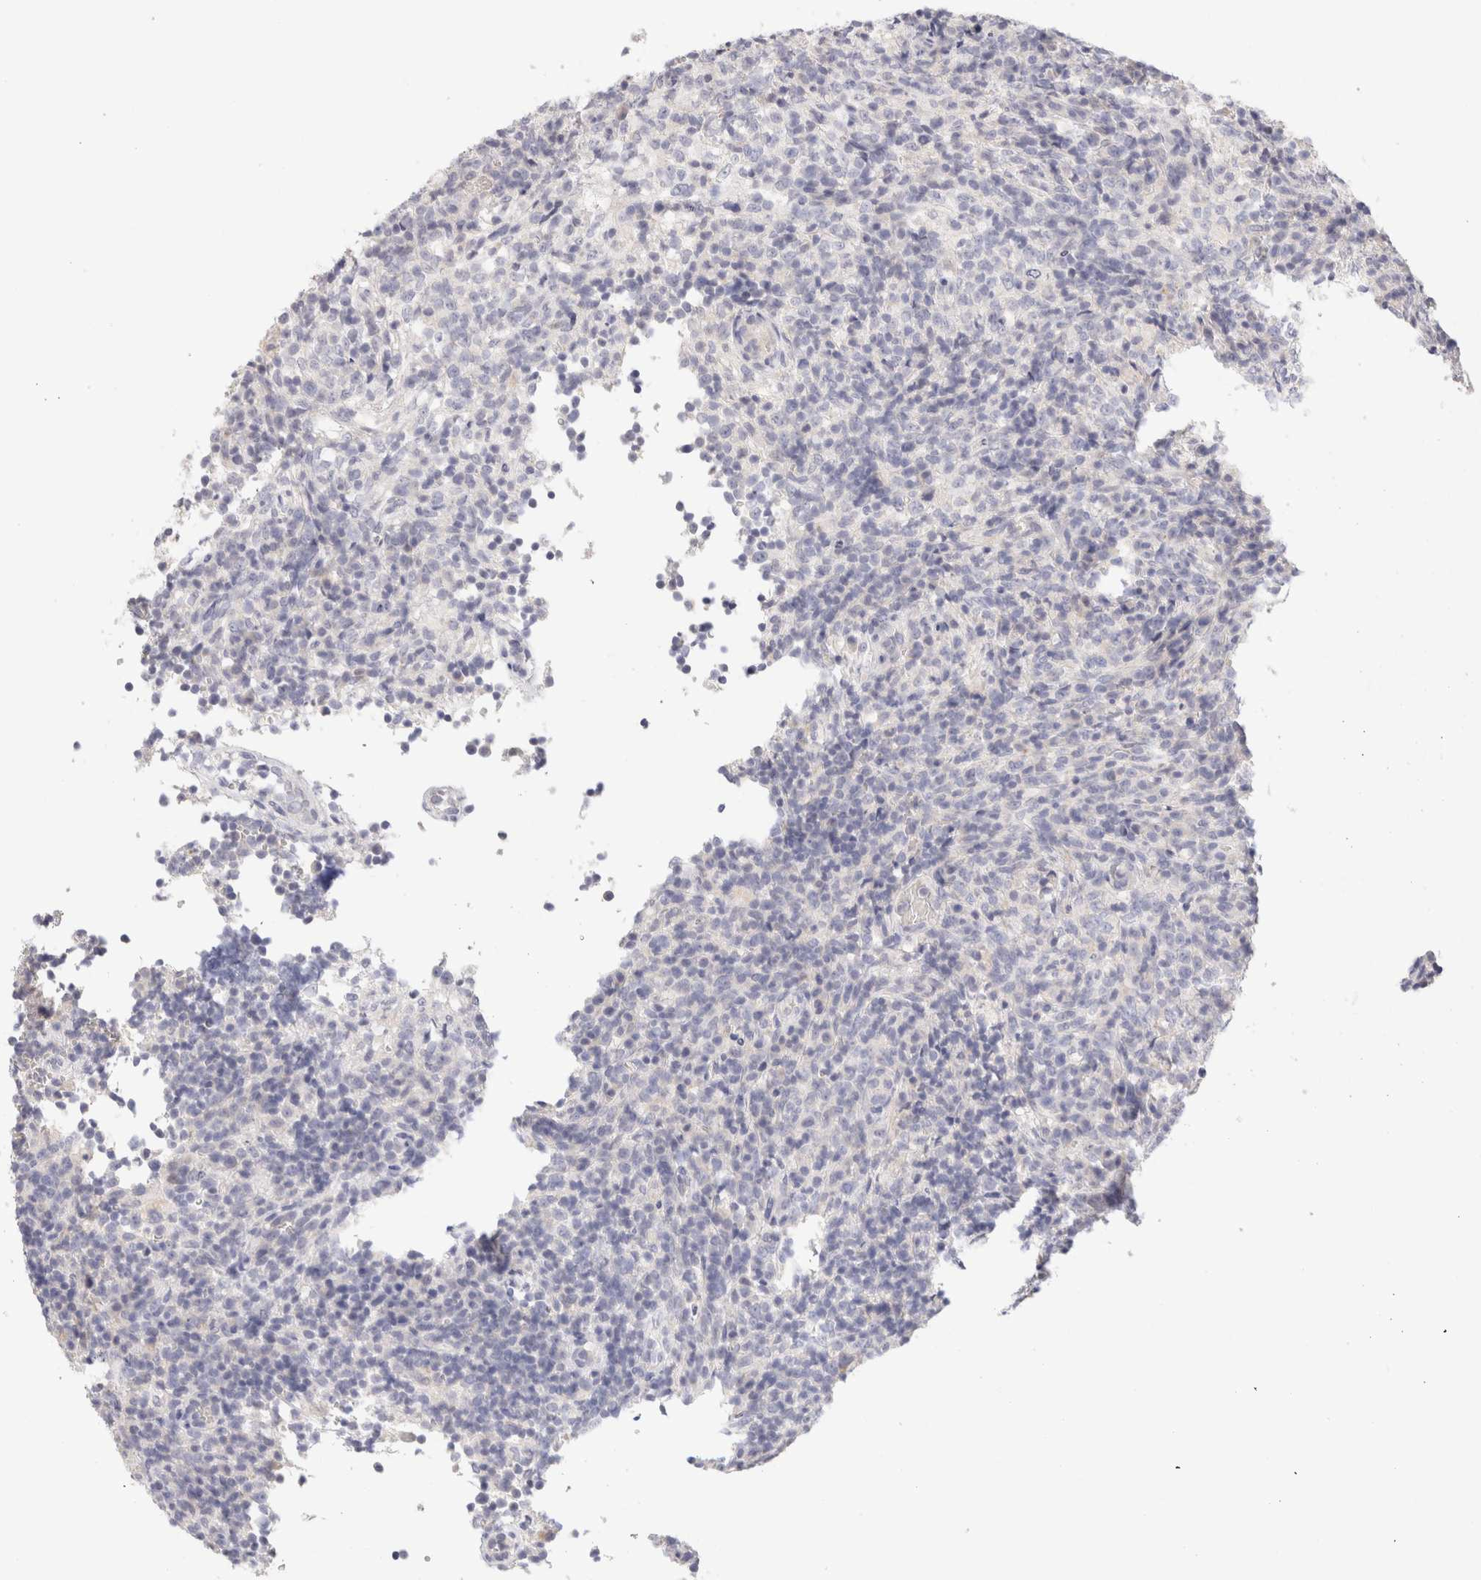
{"staining": {"intensity": "negative", "quantity": "none", "location": "none"}, "tissue": "lymphoma", "cell_type": "Tumor cells", "image_type": "cancer", "snomed": [{"axis": "morphology", "description": "Malignant lymphoma, non-Hodgkin's type, High grade"}, {"axis": "topography", "description": "Lymph node"}], "caption": "Immunohistochemistry of lymphoma displays no expression in tumor cells.", "gene": "SCGB2A2", "patient": {"sex": "female", "age": 76}}